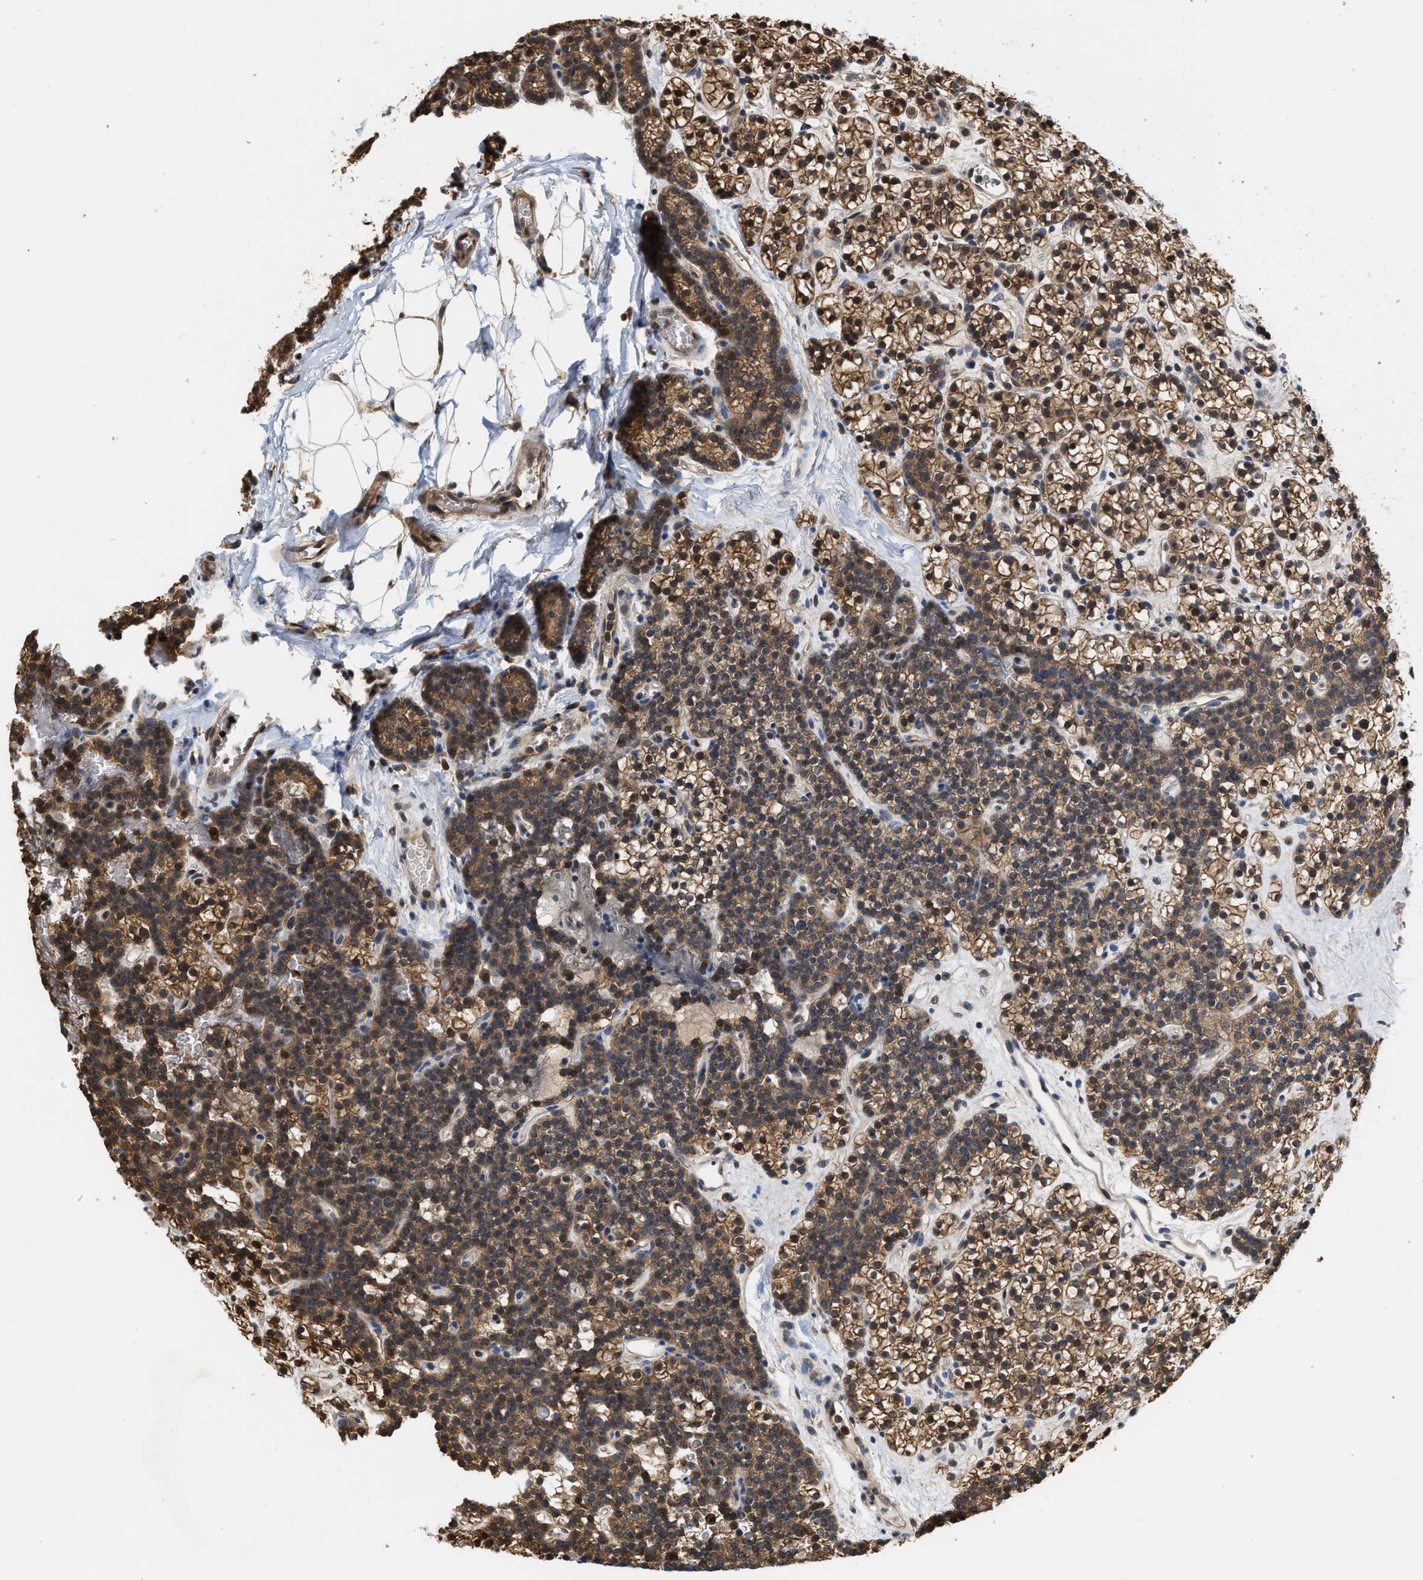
{"staining": {"intensity": "moderate", "quantity": ">75%", "location": "cytoplasmic/membranous"}, "tissue": "parathyroid gland", "cell_type": "Glandular cells", "image_type": "normal", "snomed": [{"axis": "morphology", "description": "Normal tissue, NOS"}, {"axis": "morphology", "description": "Adenoma, NOS"}, {"axis": "topography", "description": "Parathyroid gland"}], "caption": "Glandular cells demonstrate moderate cytoplasmic/membranous expression in about >75% of cells in unremarkable parathyroid gland.", "gene": "SCAI", "patient": {"sex": "female", "age": 54}}